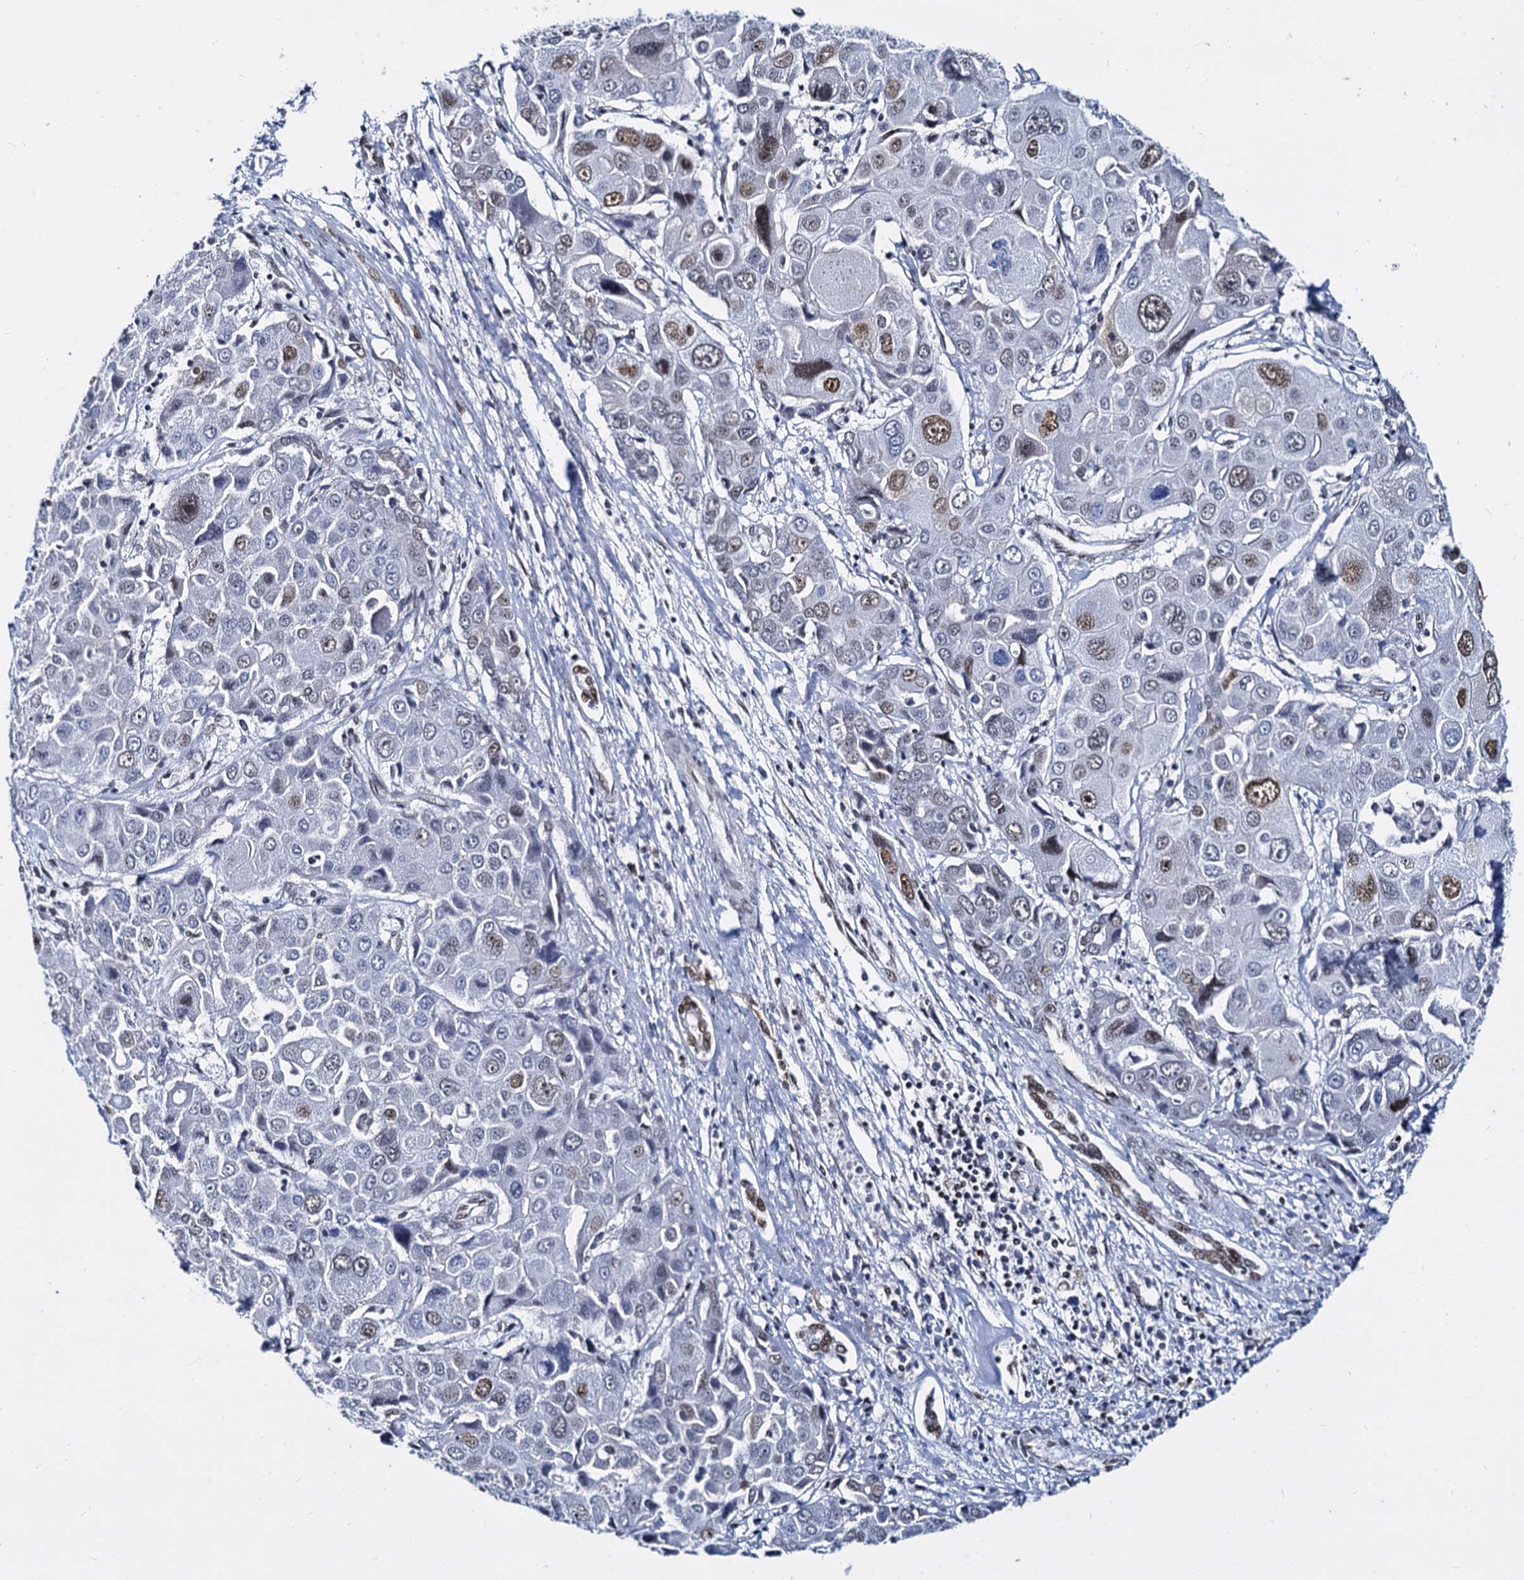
{"staining": {"intensity": "moderate", "quantity": "<25%", "location": "nuclear"}, "tissue": "liver cancer", "cell_type": "Tumor cells", "image_type": "cancer", "snomed": [{"axis": "morphology", "description": "Cholangiocarcinoma"}, {"axis": "topography", "description": "Liver"}], "caption": "Protein staining by immunohistochemistry (IHC) displays moderate nuclear expression in about <25% of tumor cells in liver cancer (cholangiocarcinoma).", "gene": "CMAS", "patient": {"sex": "male", "age": 67}}